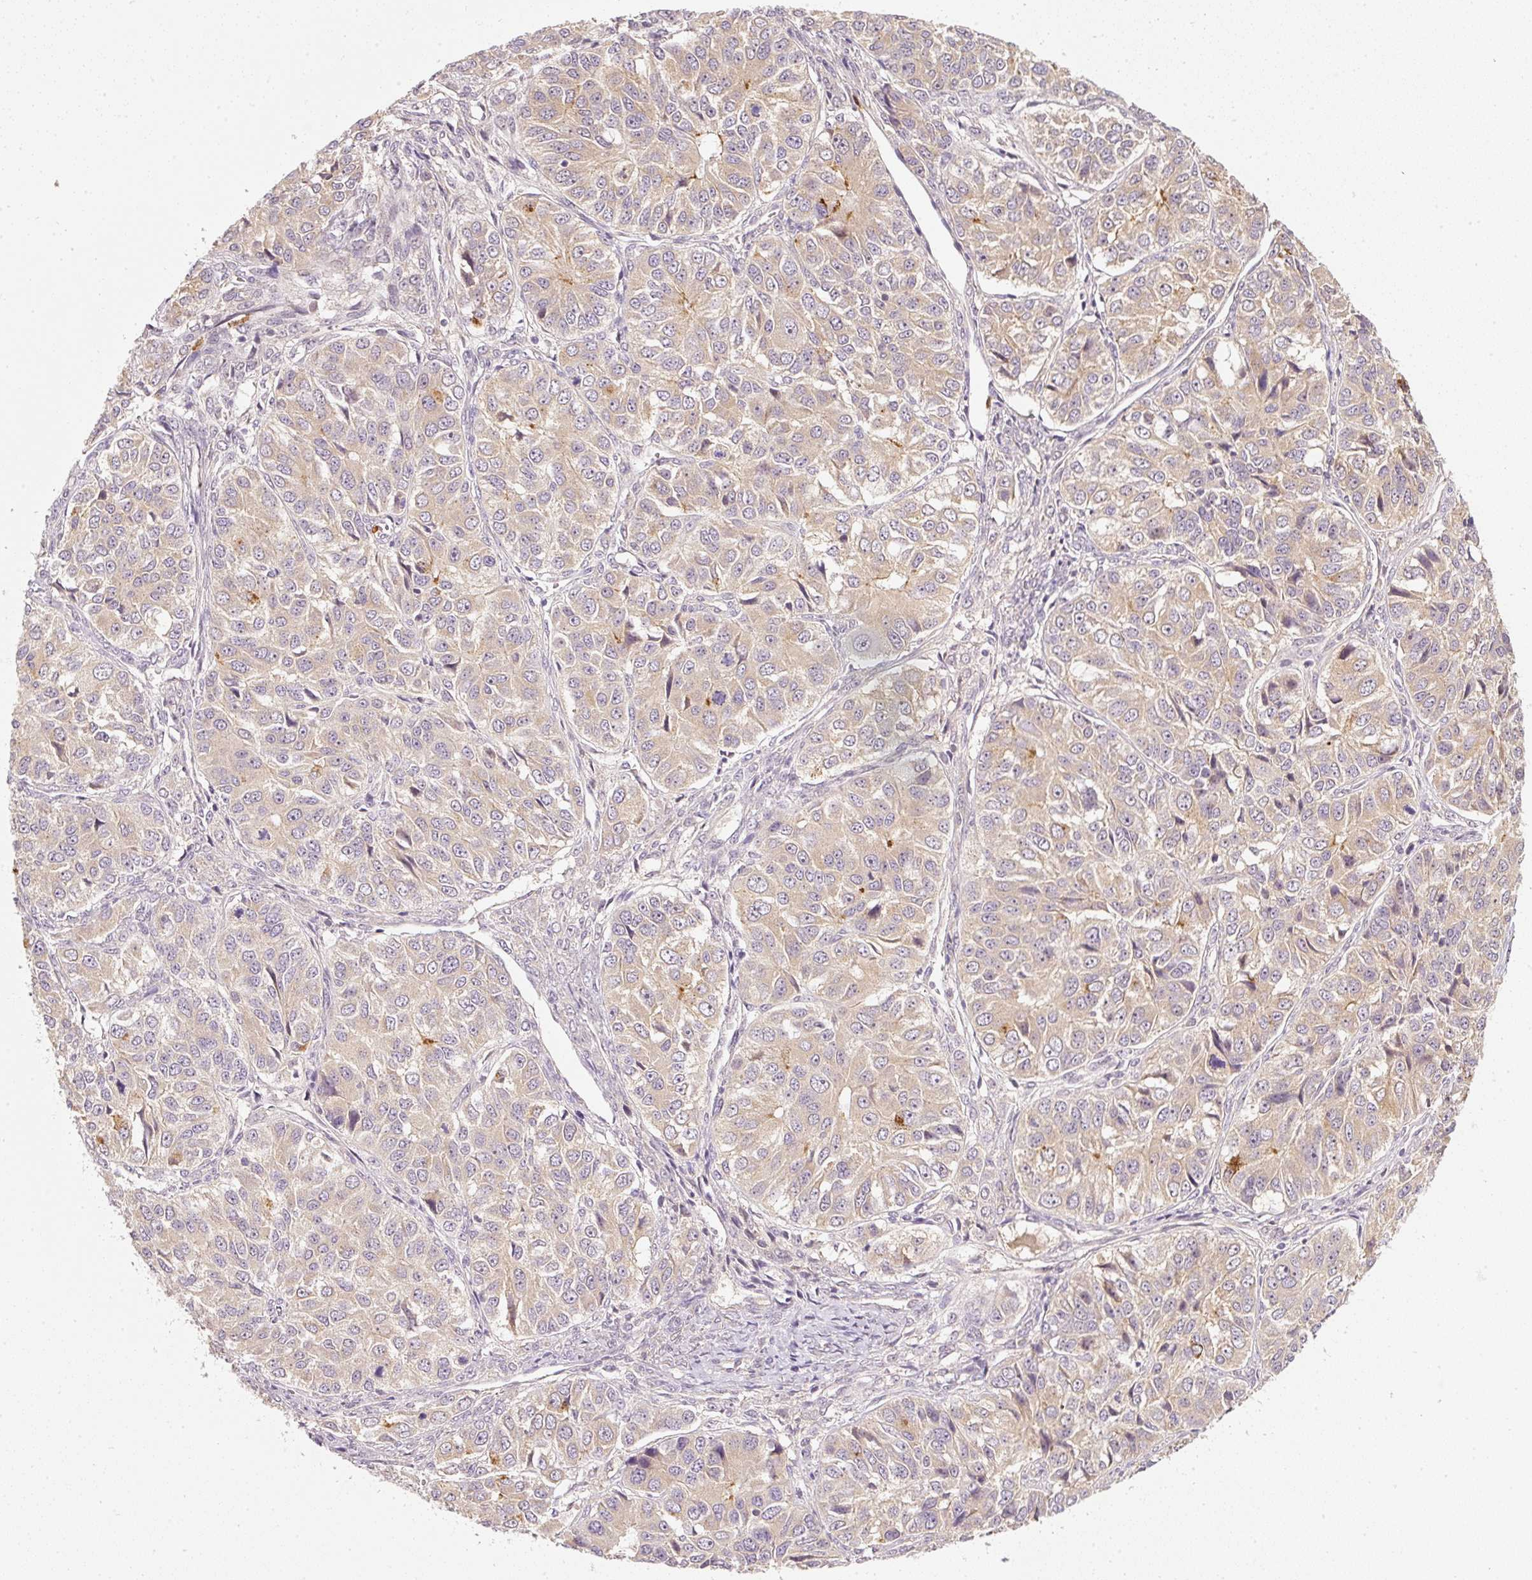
{"staining": {"intensity": "weak", "quantity": "25%-75%", "location": "cytoplasmic/membranous"}, "tissue": "ovarian cancer", "cell_type": "Tumor cells", "image_type": "cancer", "snomed": [{"axis": "morphology", "description": "Carcinoma, endometroid"}, {"axis": "topography", "description": "Ovary"}], "caption": "Immunohistochemistry of human endometroid carcinoma (ovarian) exhibits low levels of weak cytoplasmic/membranous expression in about 25%-75% of tumor cells. (Stains: DAB (3,3'-diaminobenzidine) in brown, nuclei in blue, Microscopy: brightfield microscopy at high magnification).", "gene": "CTTNBP2", "patient": {"sex": "female", "age": 51}}